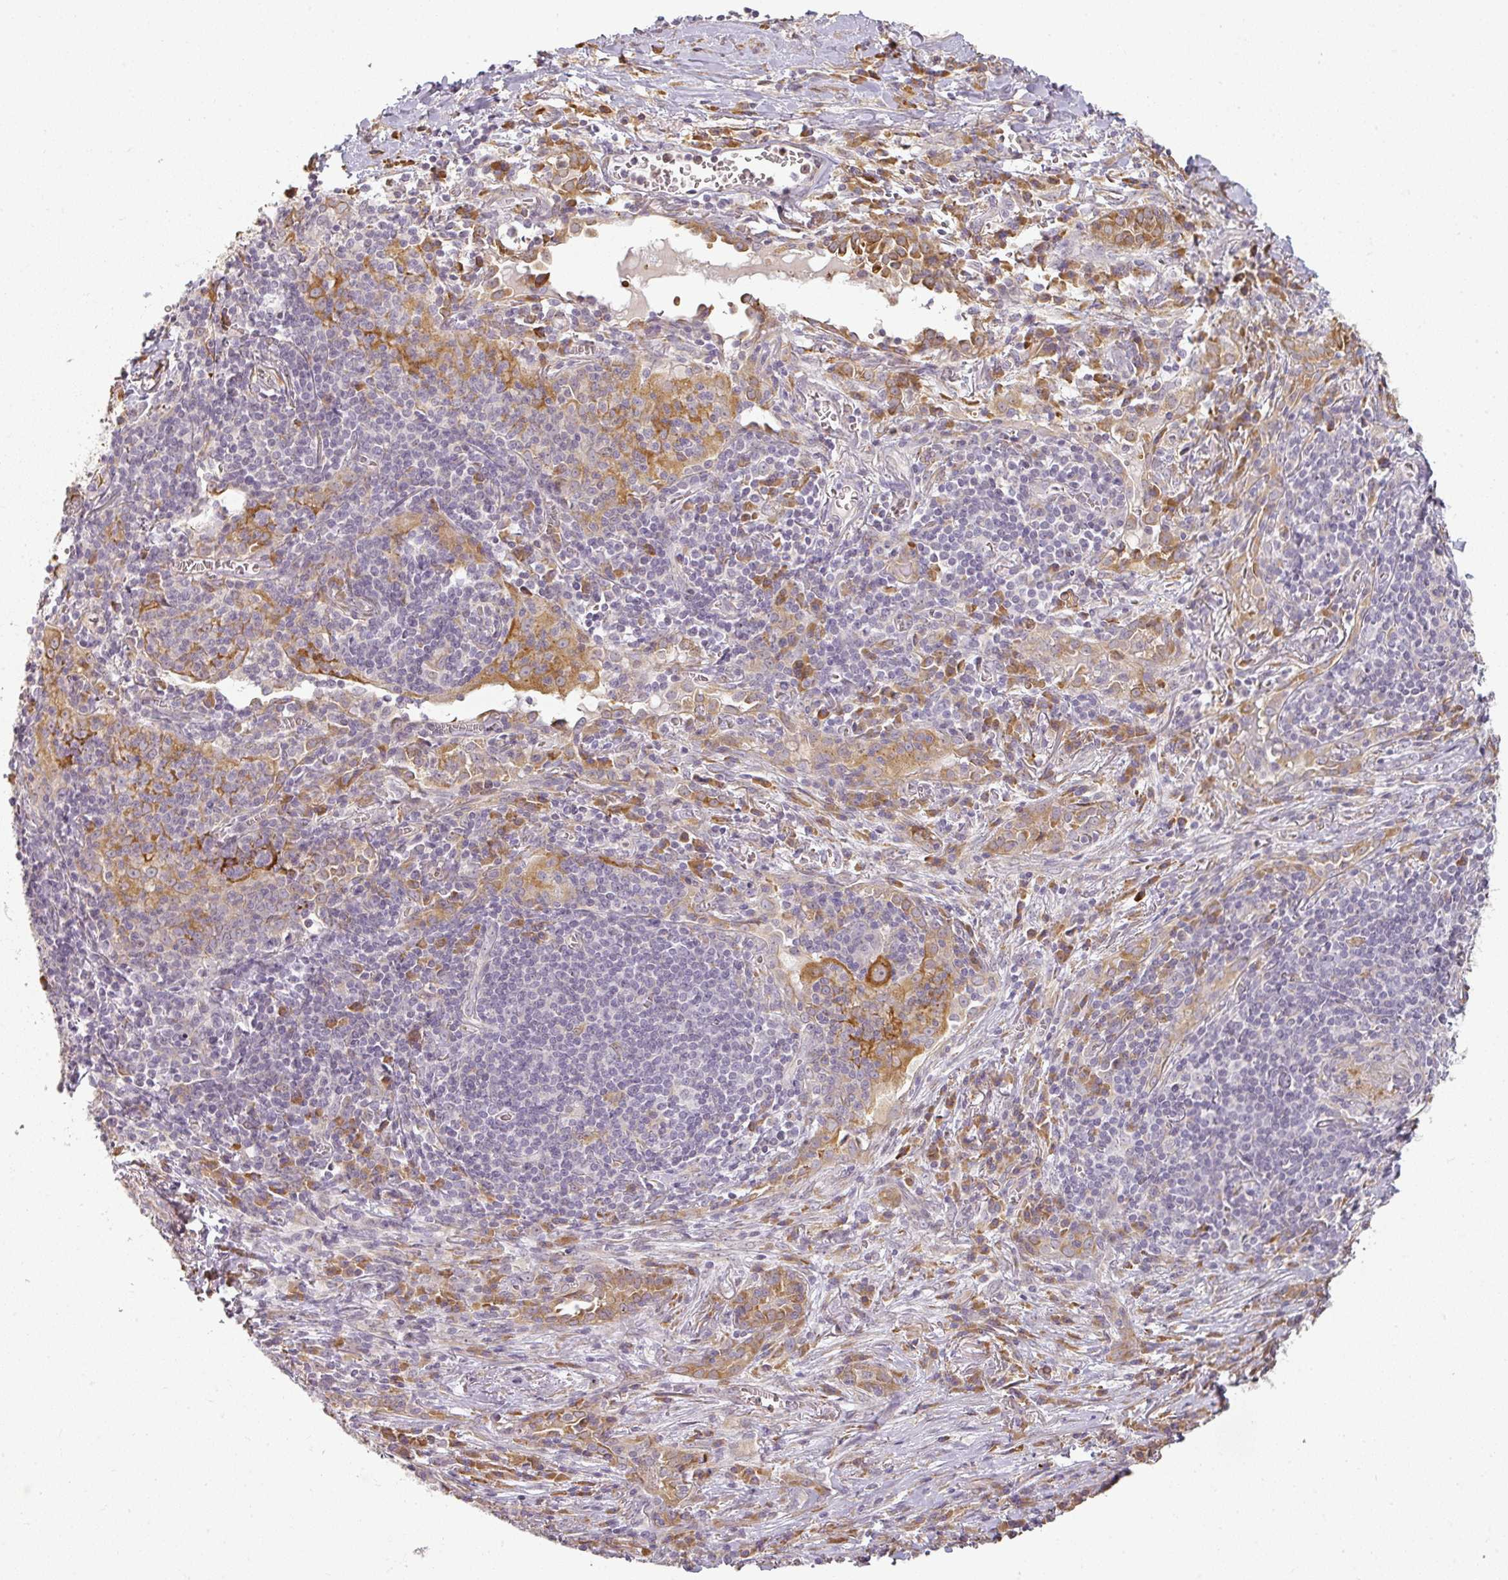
{"staining": {"intensity": "moderate", "quantity": ">75%", "location": "cytoplasmic/membranous"}, "tissue": "lung cancer", "cell_type": "Tumor cells", "image_type": "cancer", "snomed": [{"axis": "morphology", "description": "Squamous cell carcinoma, NOS"}, {"axis": "topography", "description": "Lung"}], "caption": "Human lung cancer stained with a brown dye shows moderate cytoplasmic/membranous positive expression in about >75% of tumor cells.", "gene": "CCDC144A", "patient": {"sex": "male", "age": 76}}